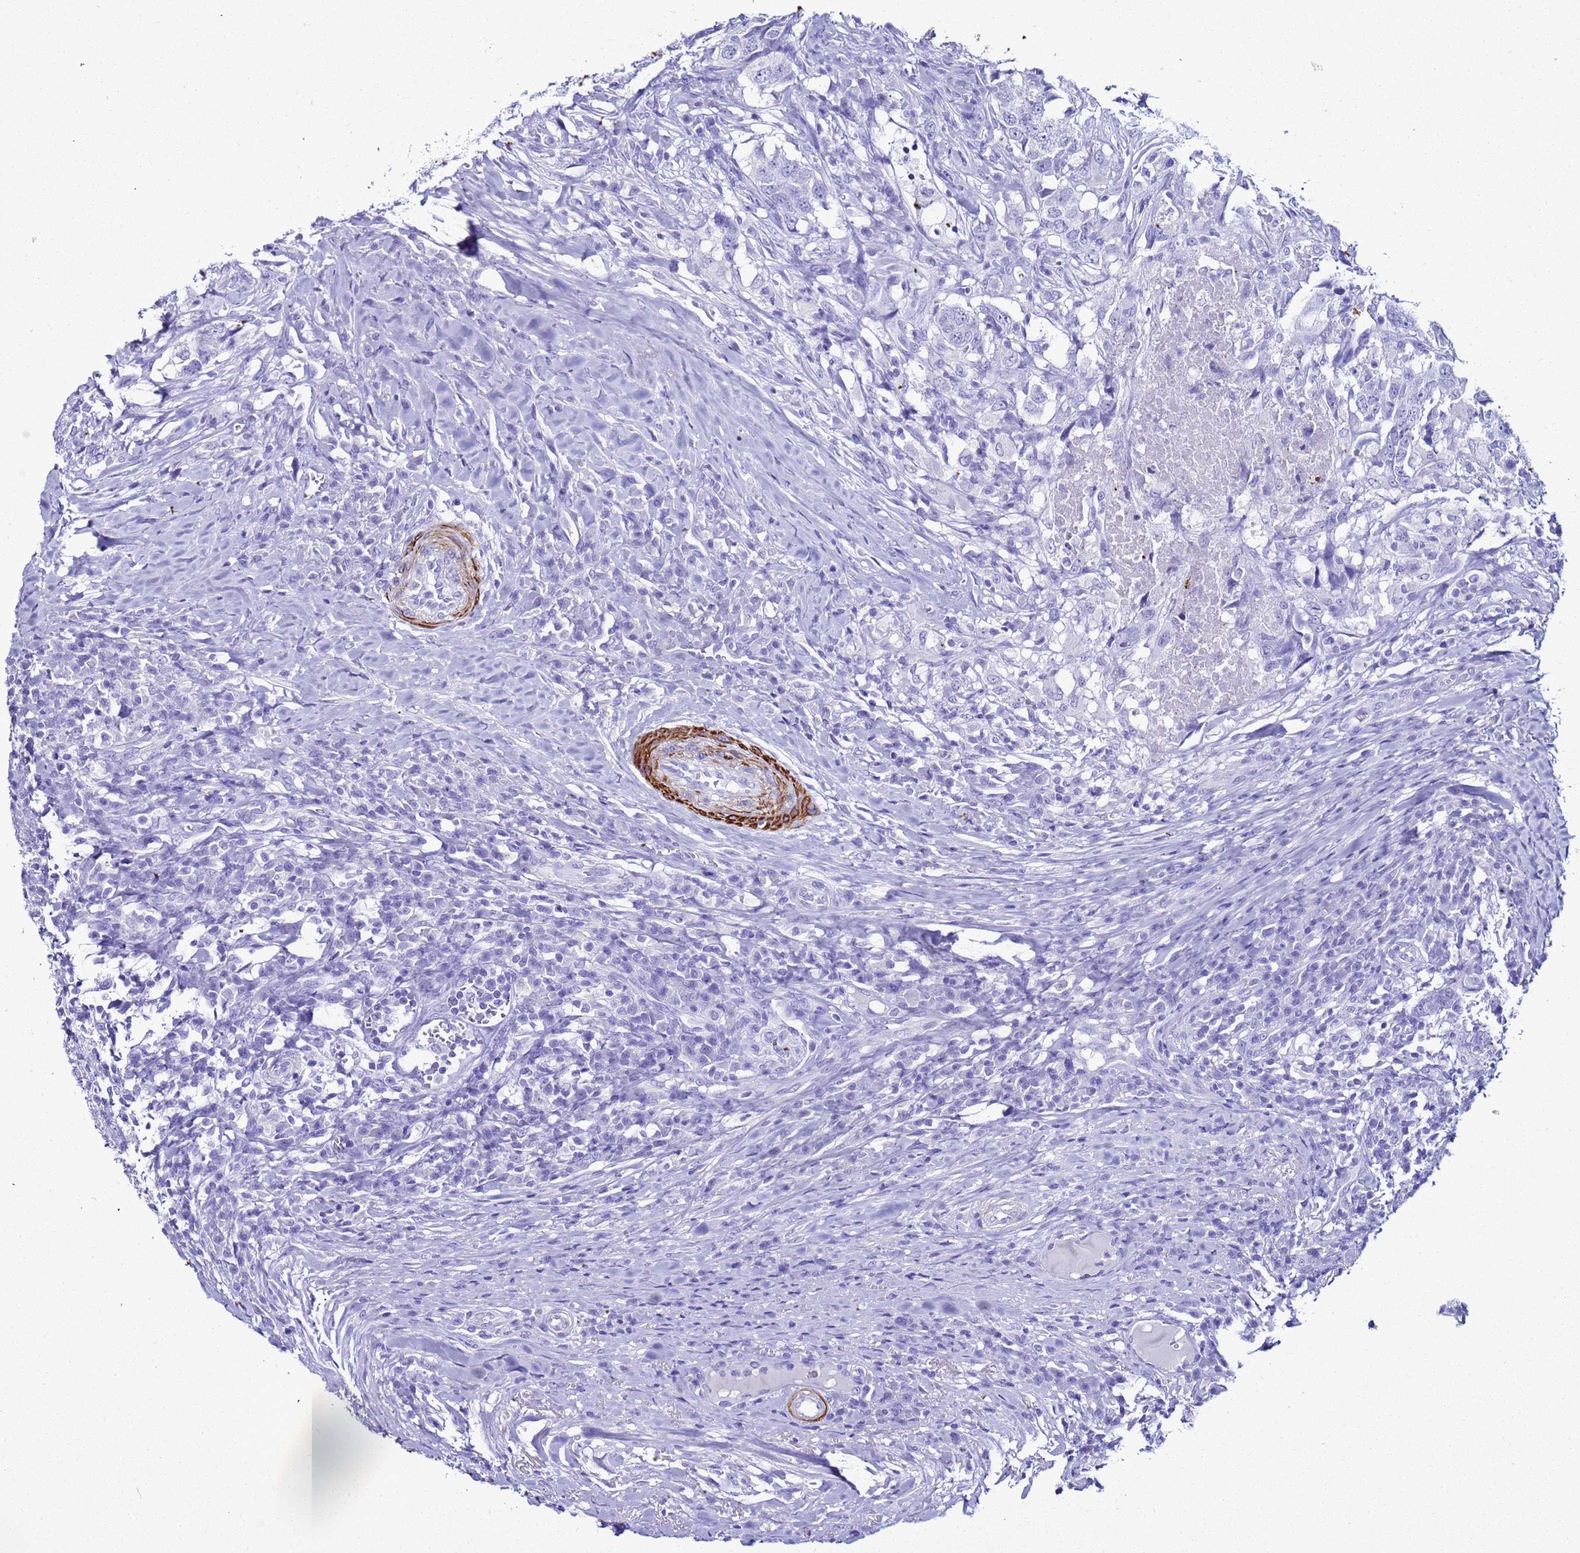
{"staining": {"intensity": "negative", "quantity": "none", "location": "none"}, "tissue": "head and neck cancer", "cell_type": "Tumor cells", "image_type": "cancer", "snomed": [{"axis": "morphology", "description": "Squamous cell carcinoma, NOS"}, {"axis": "topography", "description": "Head-Neck"}], "caption": "Immunohistochemistry micrograph of human squamous cell carcinoma (head and neck) stained for a protein (brown), which exhibits no expression in tumor cells. Brightfield microscopy of IHC stained with DAB (3,3'-diaminobenzidine) (brown) and hematoxylin (blue), captured at high magnification.", "gene": "LCMT1", "patient": {"sex": "male", "age": 66}}